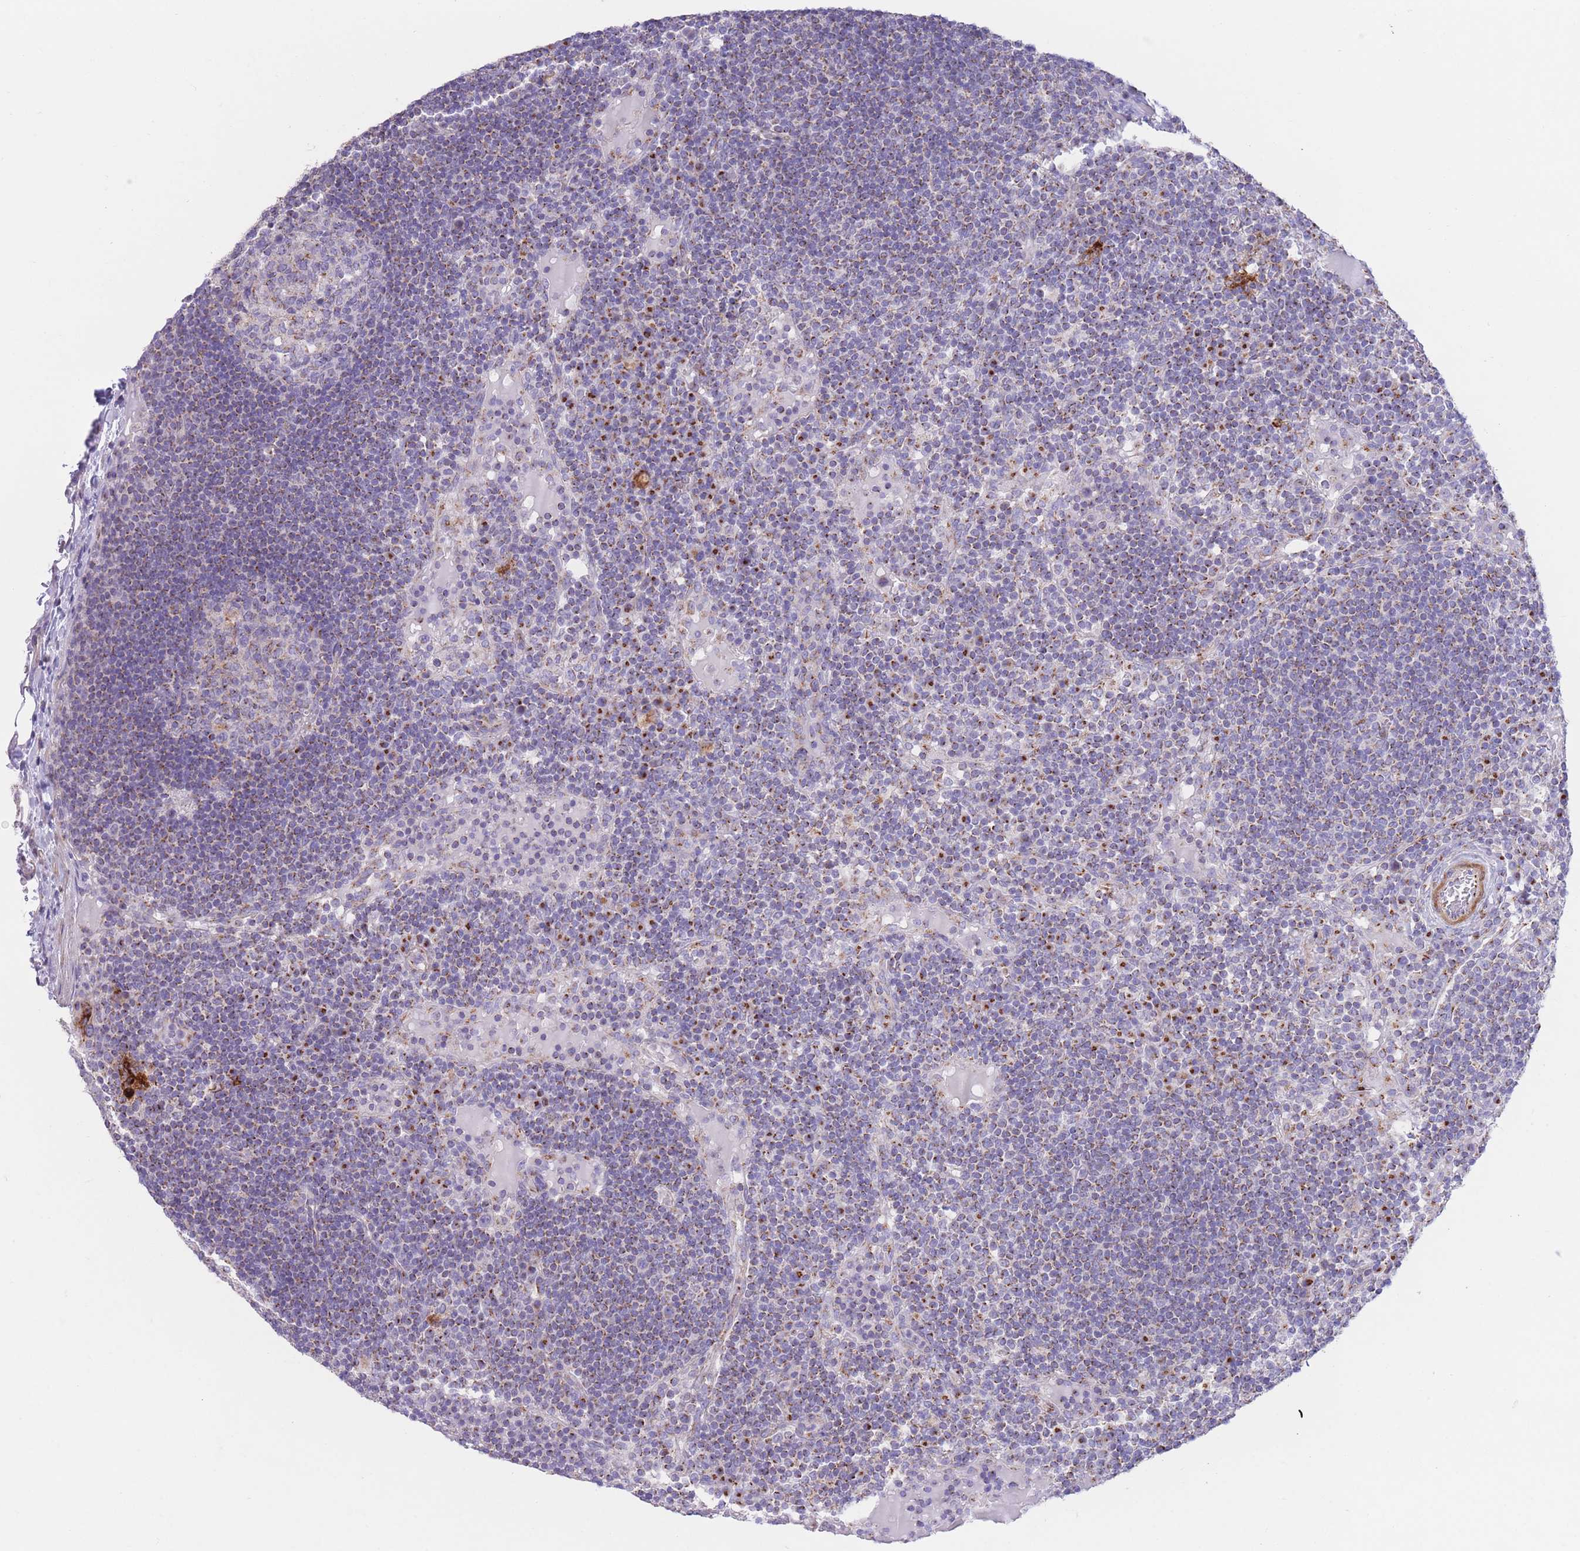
{"staining": {"intensity": "negative", "quantity": "none", "location": "none"}, "tissue": "lymph node", "cell_type": "Germinal center cells", "image_type": "normal", "snomed": [{"axis": "morphology", "description": "Normal tissue, NOS"}, {"axis": "topography", "description": "Lymph node"}], "caption": "Immunohistochemistry photomicrograph of unremarkable human lymph node stained for a protein (brown), which demonstrates no staining in germinal center cells.", "gene": "MPND", "patient": {"sex": "male", "age": 53}}